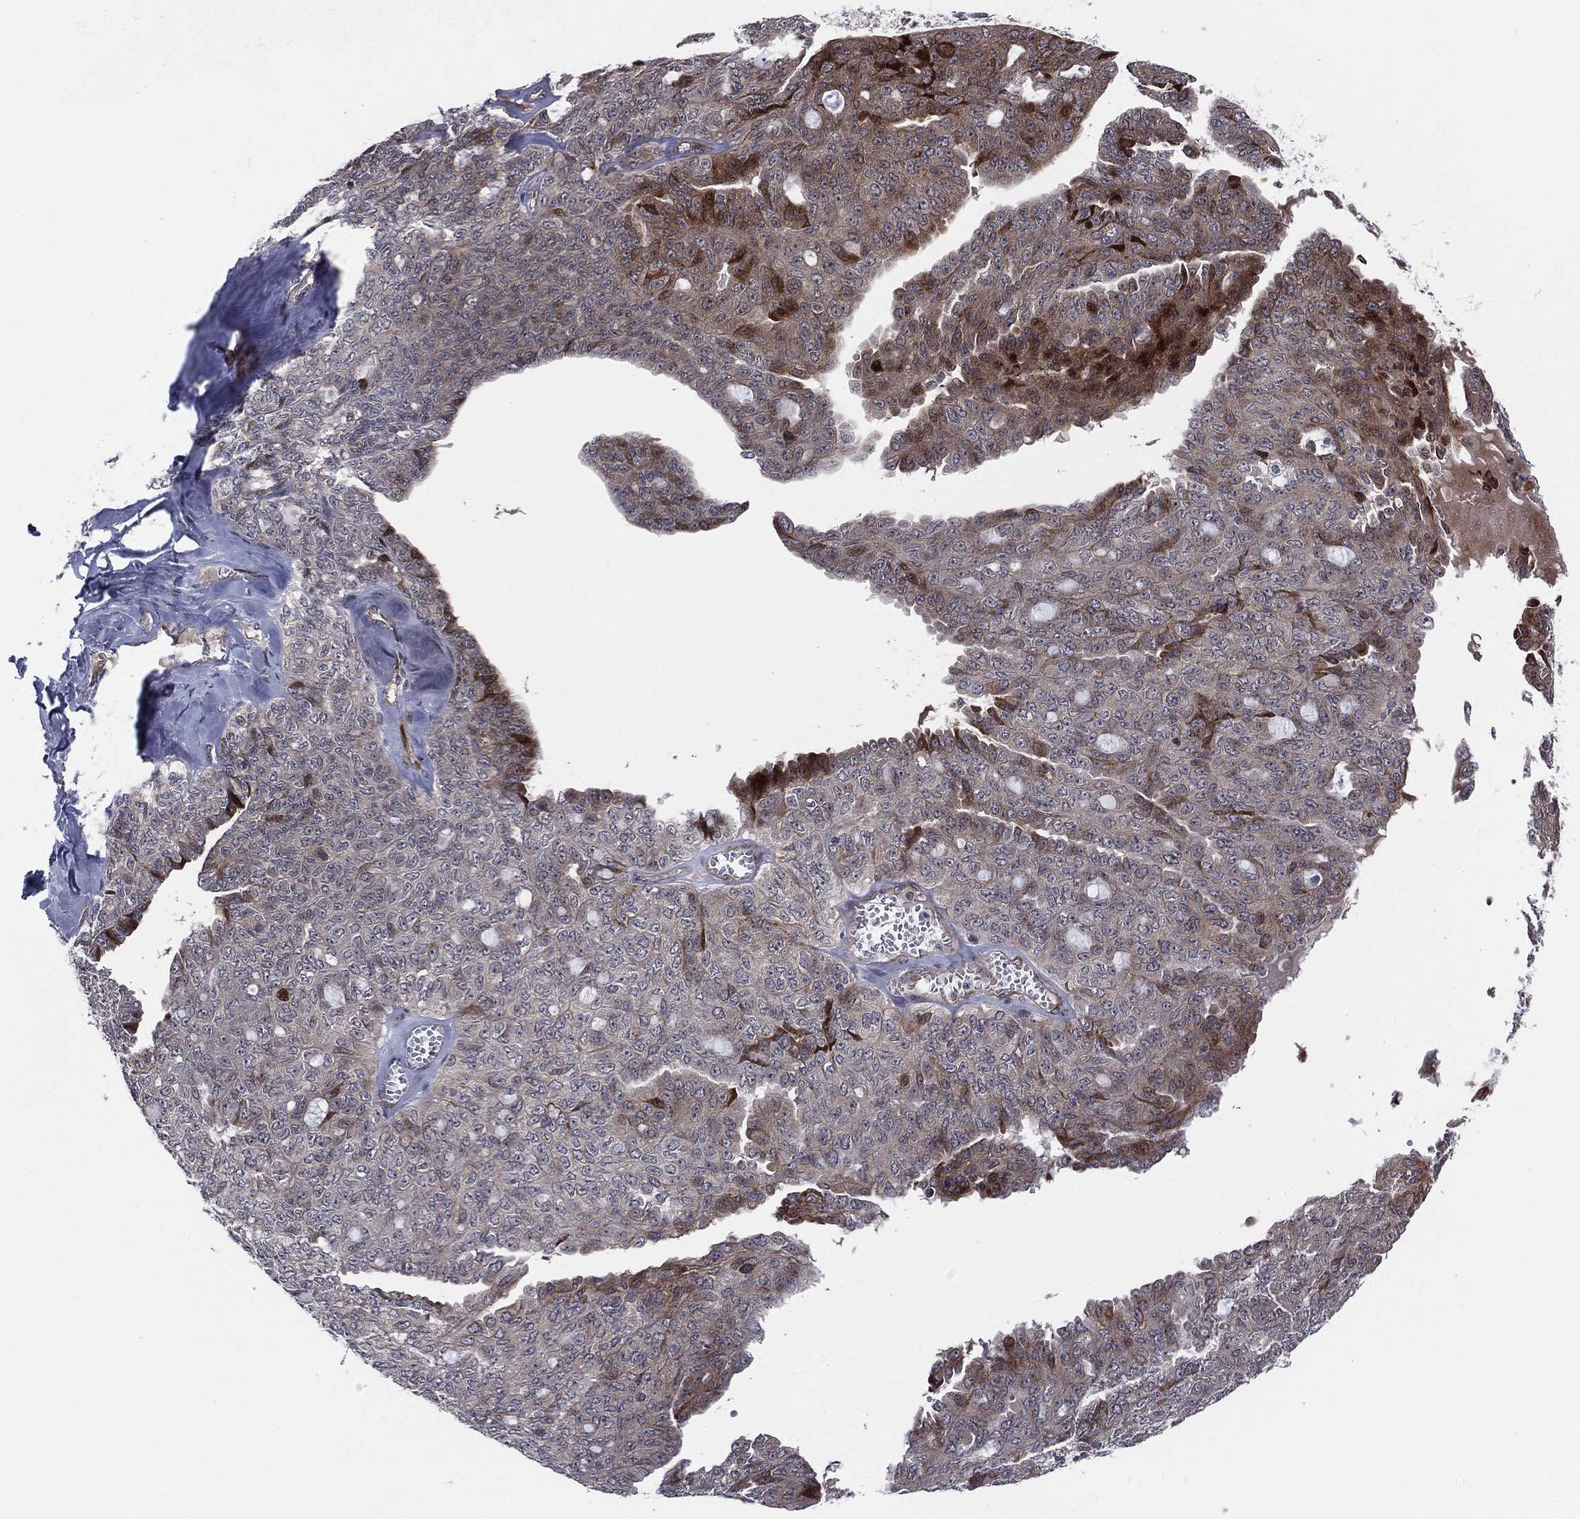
{"staining": {"intensity": "moderate", "quantity": "<25%", "location": "cytoplasmic/membranous"}, "tissue": "ovarian cancer", "cell_type": "Tumor cells", "image_type": "cancer", "snomed": [{"axis": "morphology", "description": "Cystadenocarcinoma, serous, NOS"}, {"axis": "topography", "description": "Ovary"}], "caption": "DAB (3,3'-diaminobenzidine) immunohistochemical staining of human ovarian serous cystadenocarcinoma reveals moderate cytoplasmic/membranous protein positivity in approximately <25% of tumor cells.", "gene": "UTP14A", "patient": {"sex": "female", "age": 71}}